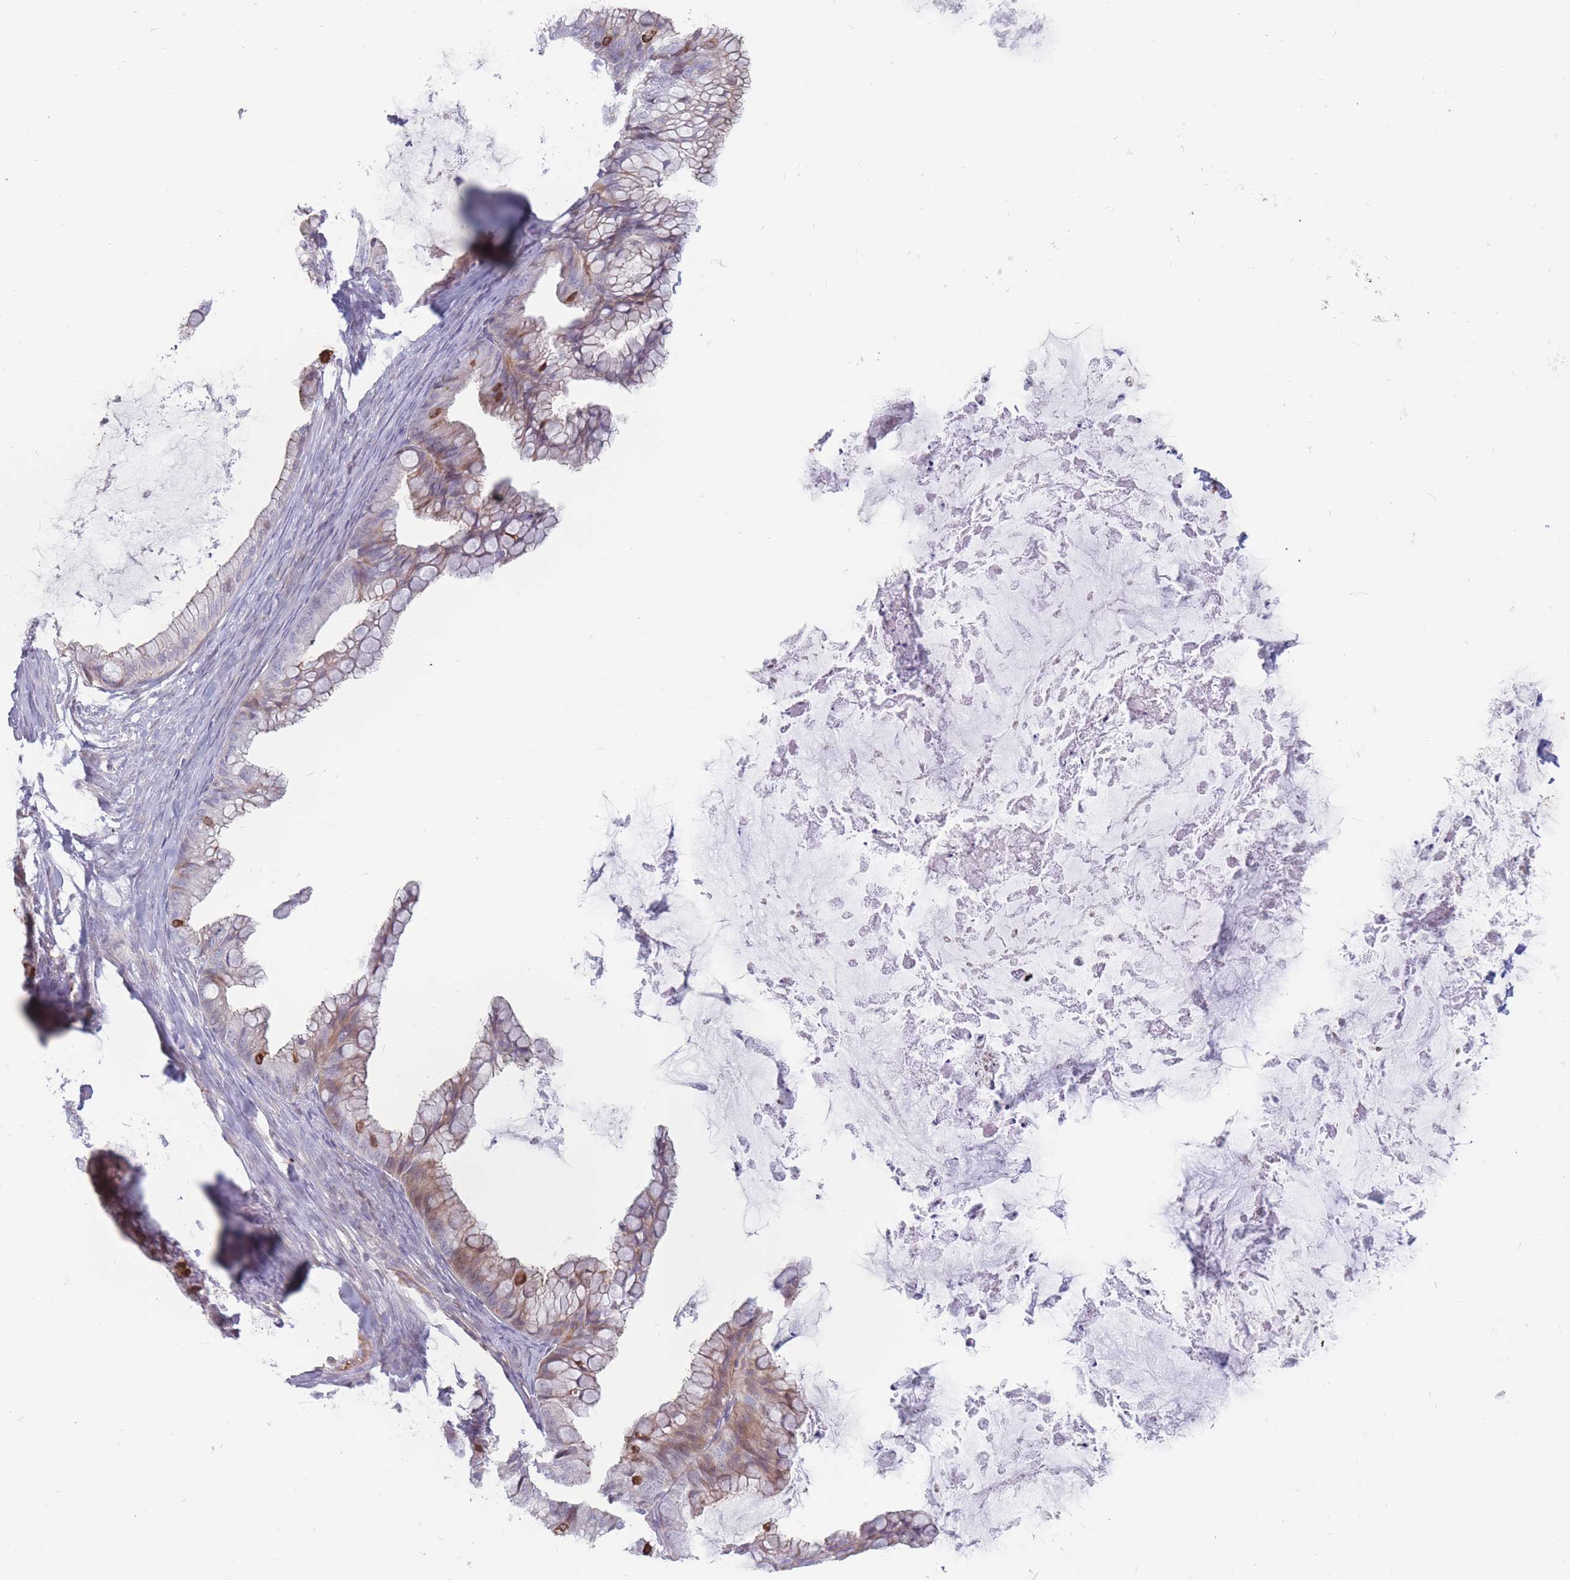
{"staining": {"intensity": "moderate", "quantity": "25%-75%", "location": "cytoplasmic/membranous"}, "tissue": "ovarian cancer", "cell_type": "Tumor cells", "image_type": "cancer", "snomed": [{"axis": "morphology", "description": "Cystadenocarcinoma, mucinous, NOS"}, {"axis": "topography", "description": "Ovary"}], "caption": "The immunohistochemical stain labels moderate cytoplasmic/membranous expression in tumor cells of ovarian mucinous cystadenocarcinoma tissue.", "gene": "PTGDR", "patient": {"sex": "female", "age": 35}}